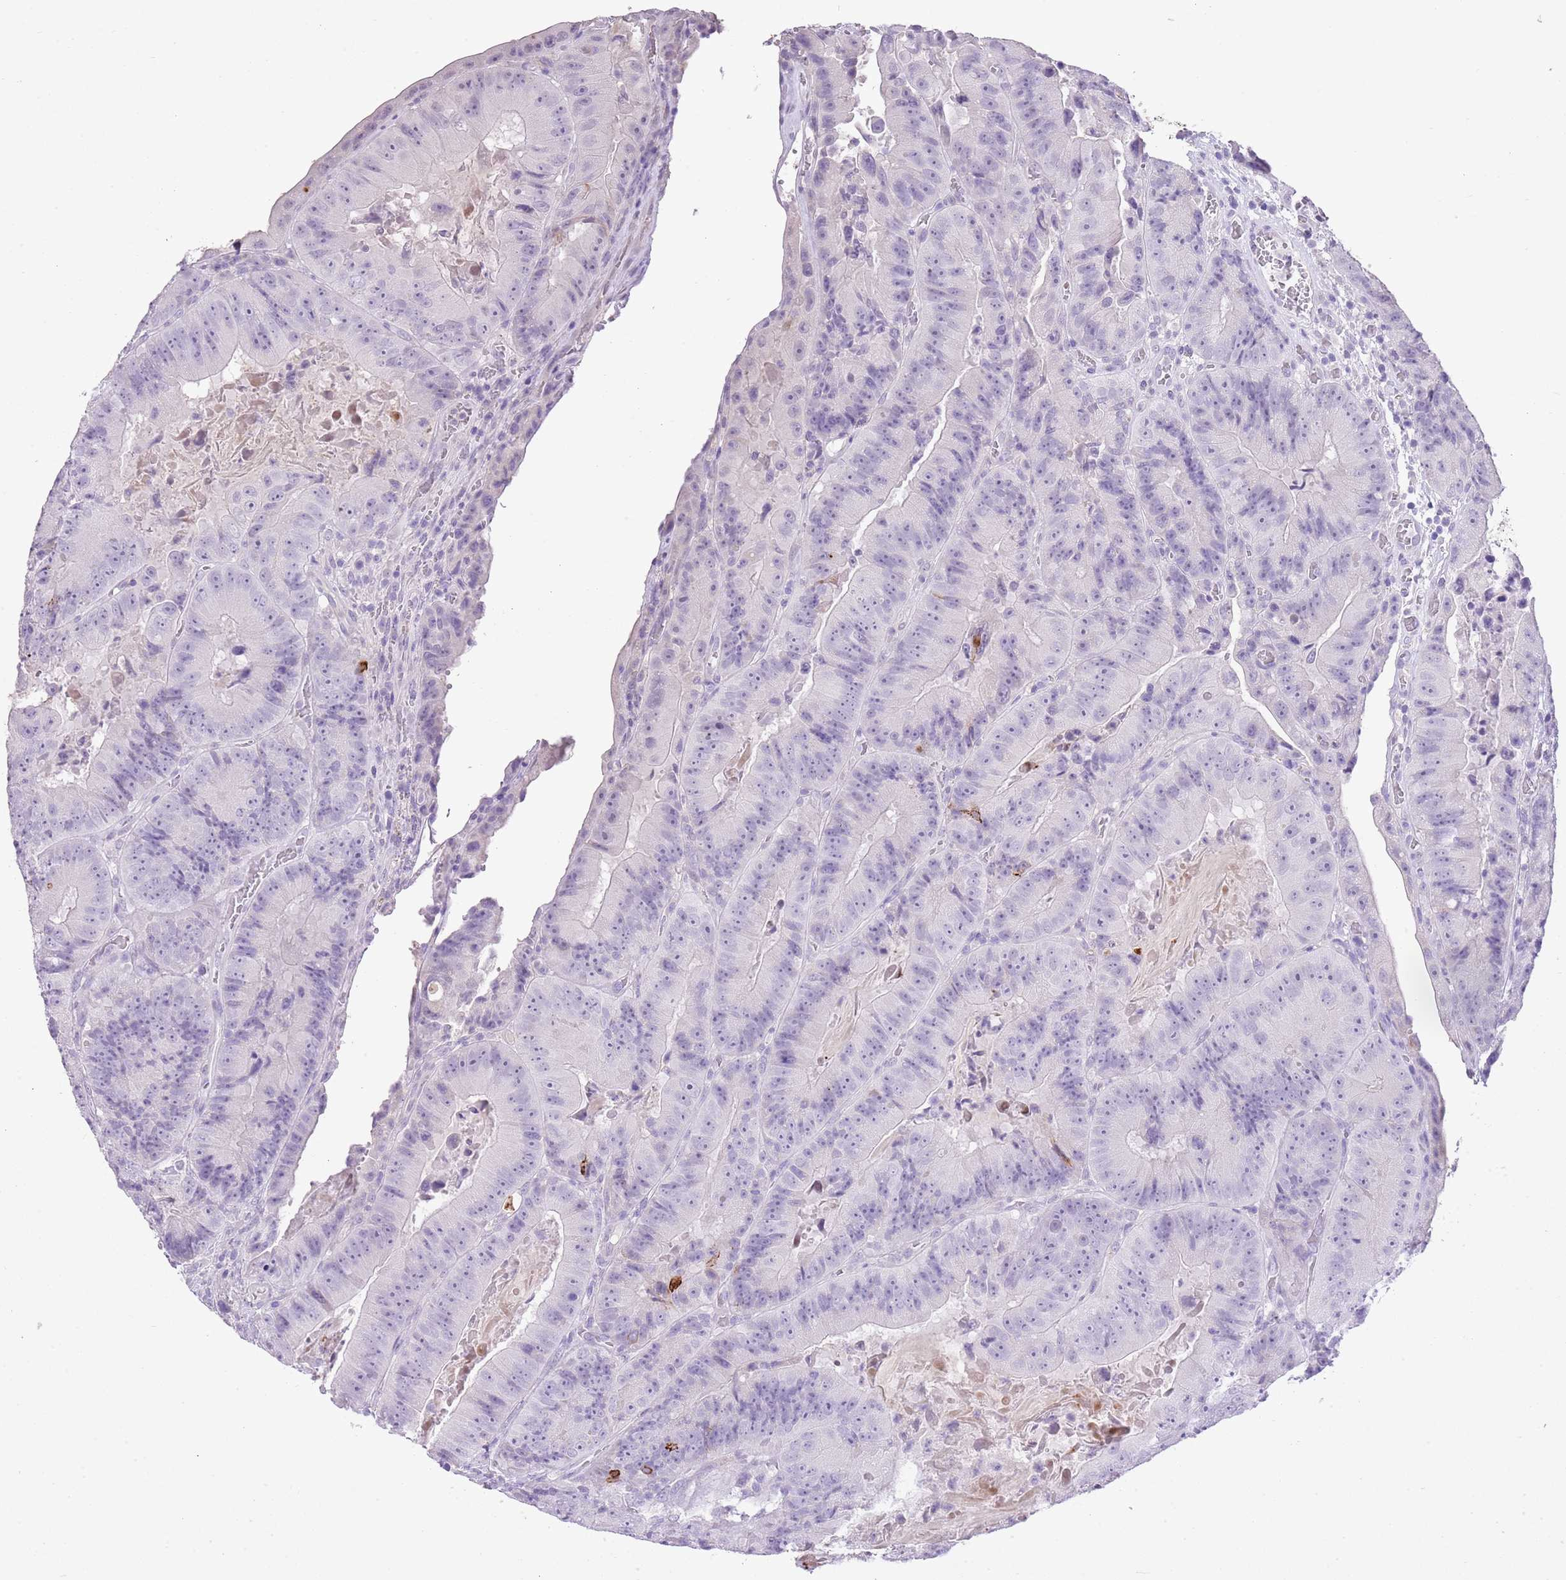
{"staining": {"intensity": "negative", "quantity": "none", "location": "none"}, "tissue": "colorectal cancer", "cell_type": "Tumor cells", "image_type": "cancer", "snomed": [{"axis": "morphology", "description": "Adenocarcinoma, NOS"}, {"axis": "topography", "description": "Colon"}], "caption": "Adenocarcinoma (colorectal) was stained to show a protein in brown. There is no significant positivity in tumor cells.", "gene": "XPO7", "patient": {"sex": "female", "age": 86}}